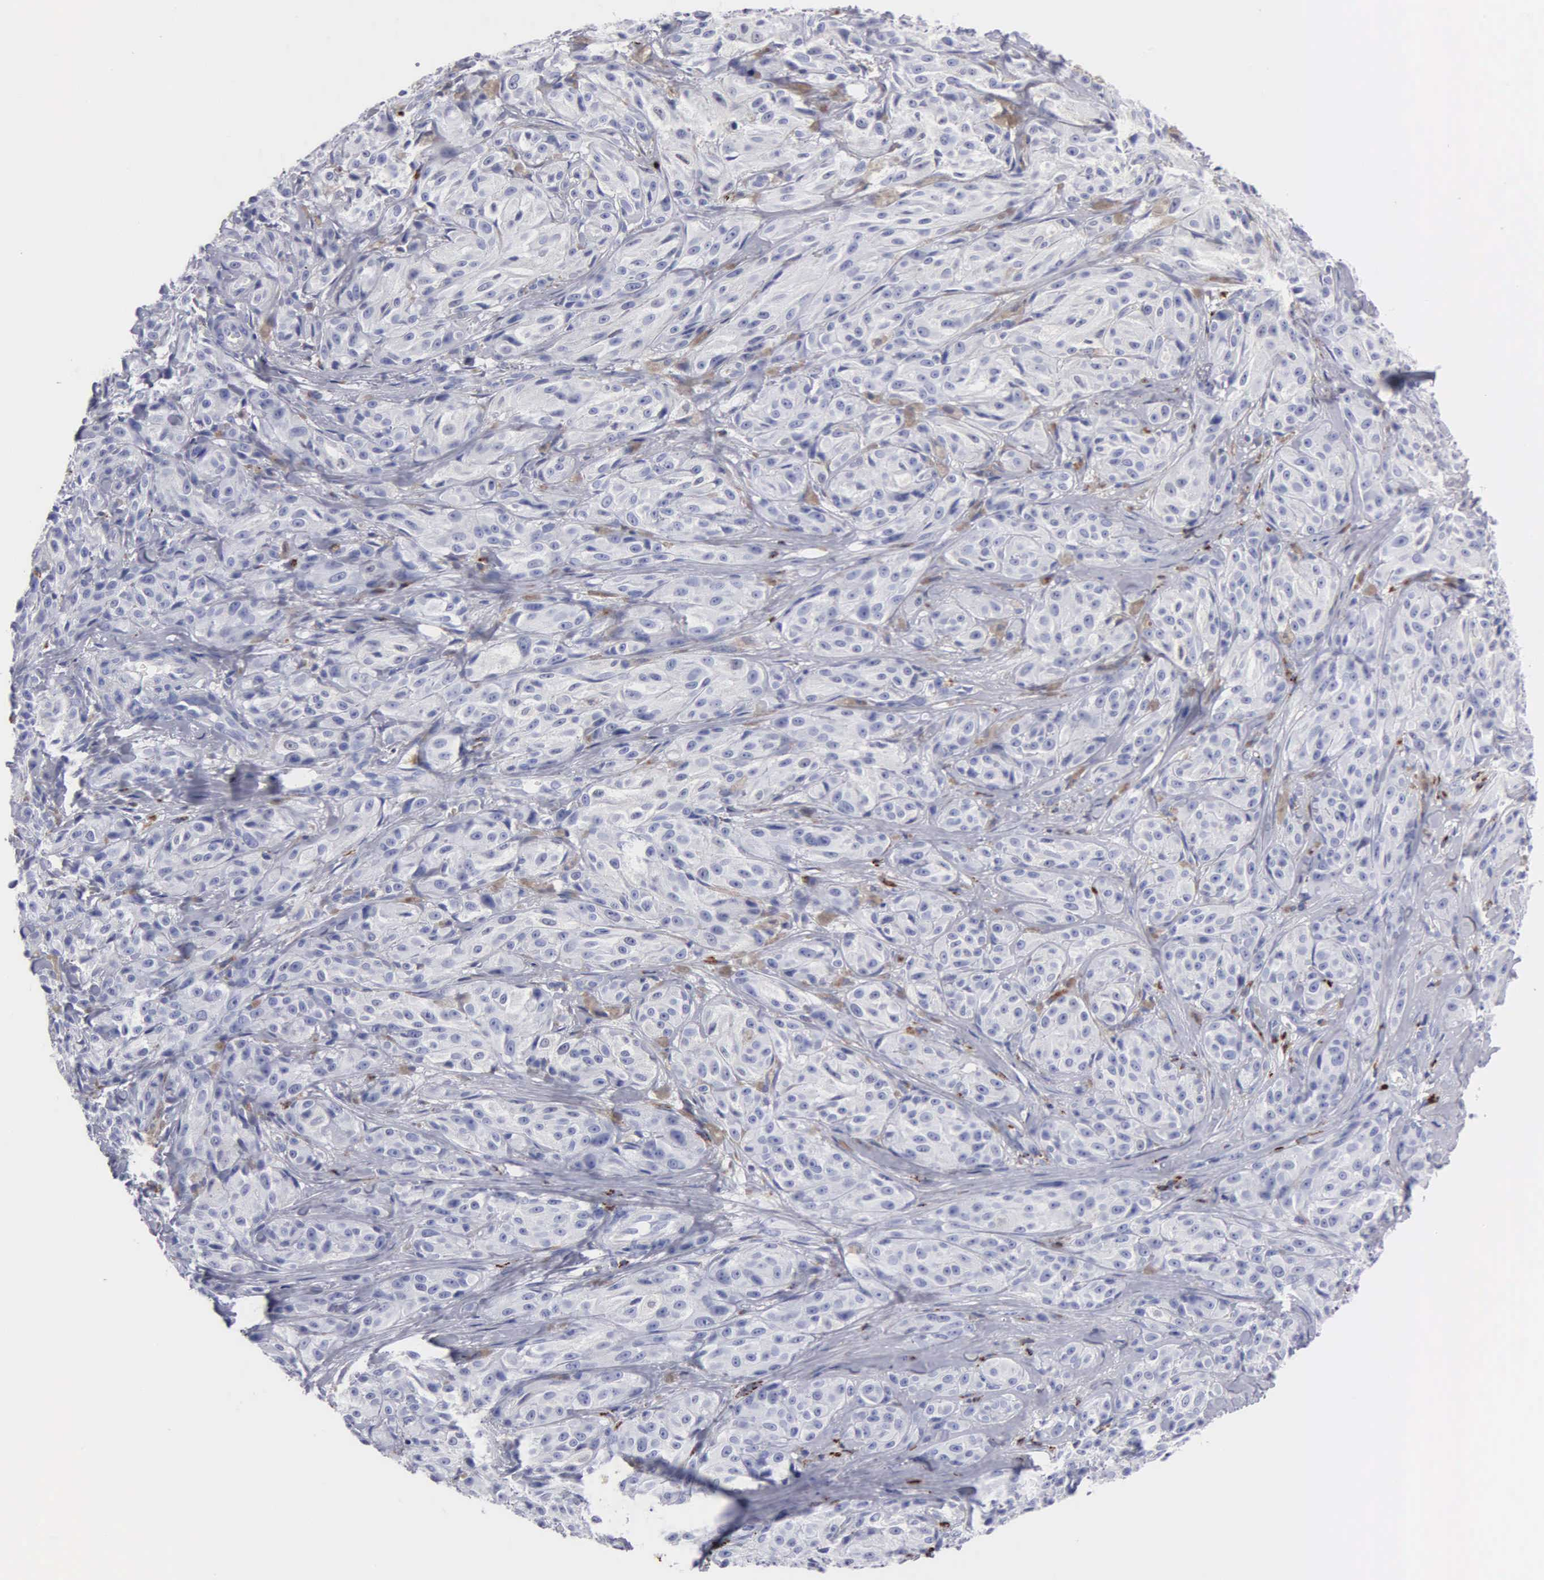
{"staining": {"intensity": "negative", "quantity": "none", "location": "none"}, "tissue": "melanoma", "cell_type": "Tumor cells", "image_type": "cancer", "snomed": [{"axis": "morphology", "description": "Malignant melanoma, NOS"}, {"axis": "topography", "description": "Skin"}], "caption": "This histopathology image is of malignant melanoma stained with immunohistochemistry to label a protein in brown with the nuclei are counter-stained blue. There is no positivity in tumor cells.", "gene": "CTSH", "patient": {"sex": "male", "age": 56}}